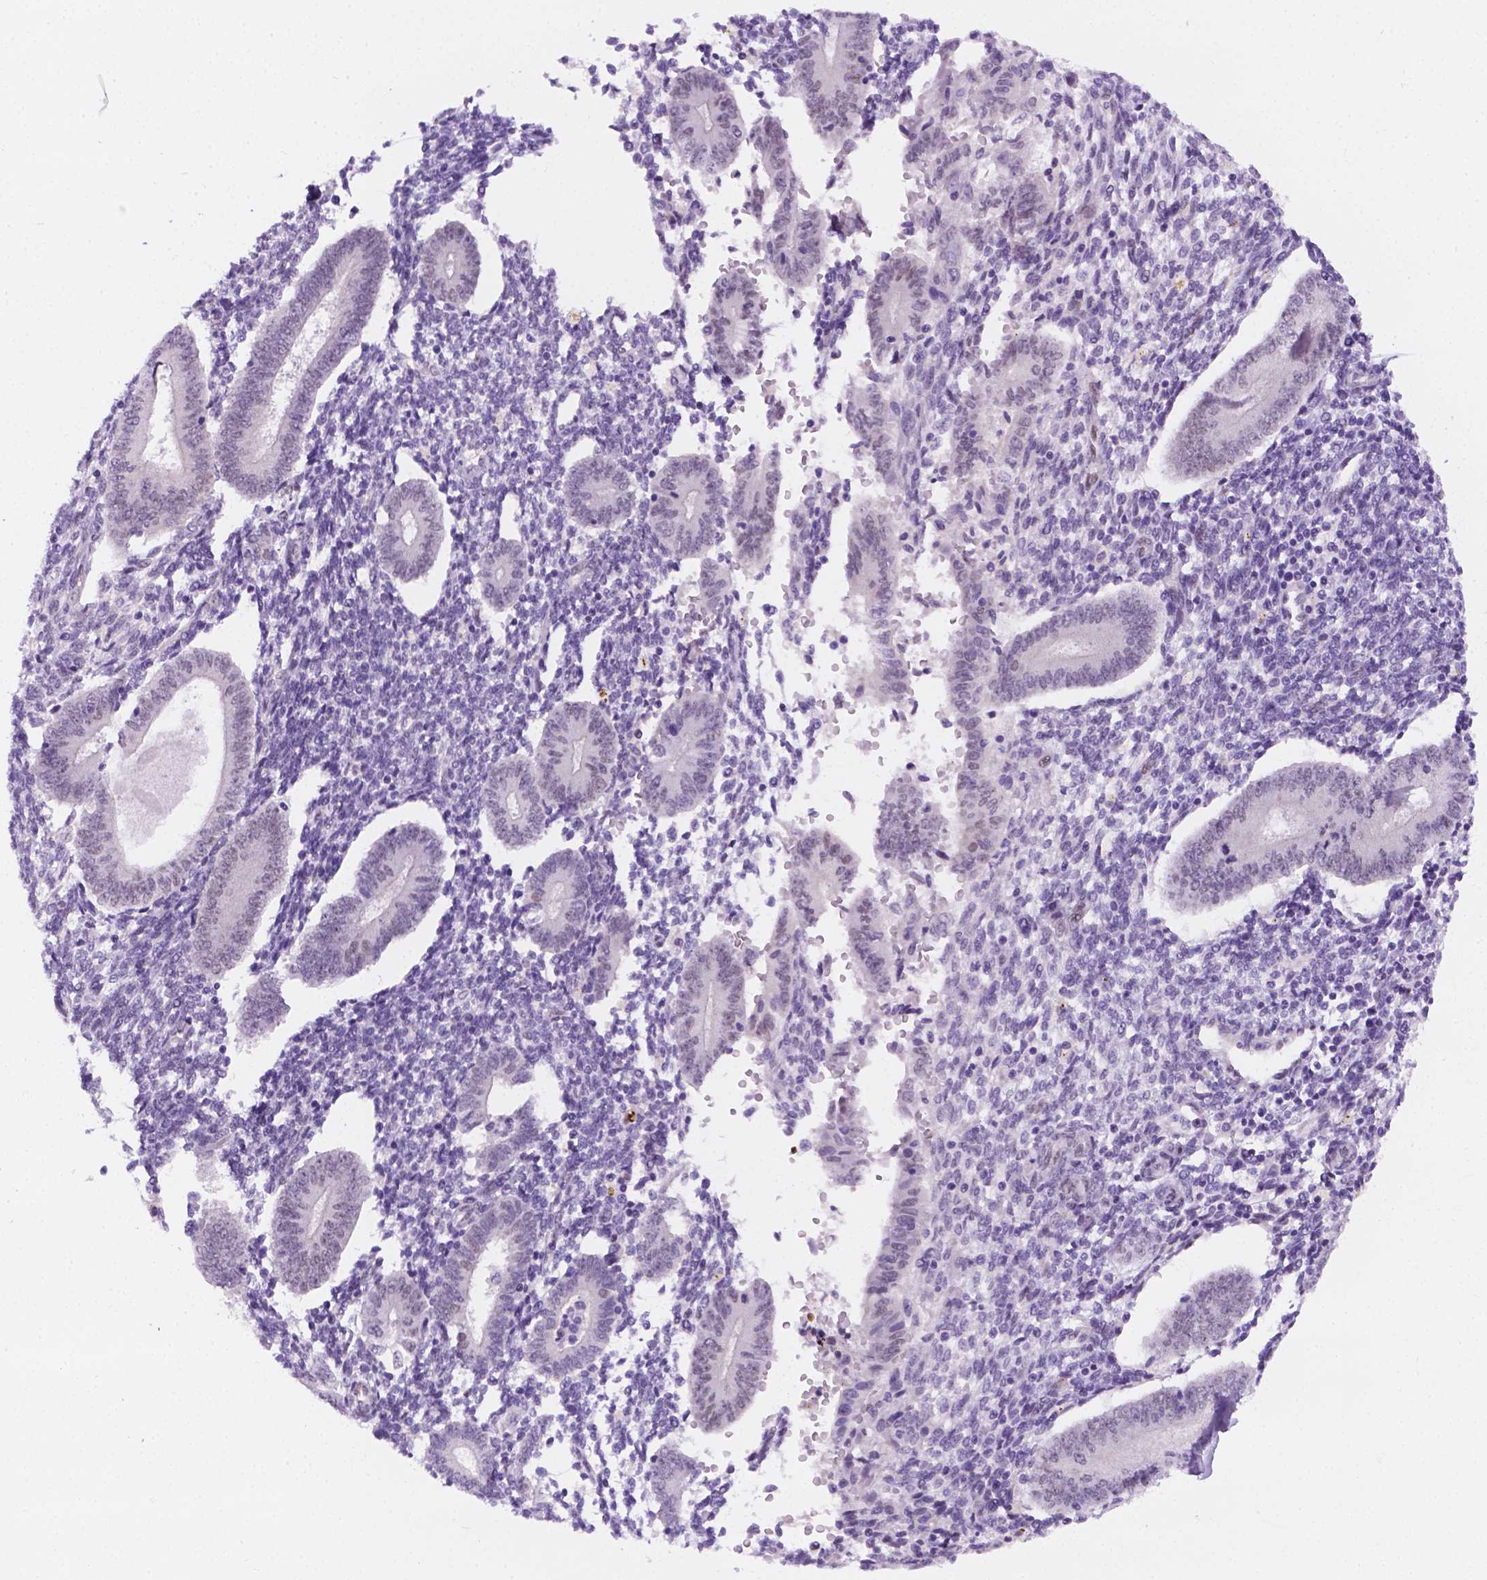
{"staining": {"intensity": "weak", "quantity": "25%-75%", "location": "nuclear"}, "tissue": "endometrium", "cell_type": "Cells in endometrial stroma", "image_type": "normal", "snomed": [{"axis": "morphology", "description": "Normal tissue, NOS"}, {"axis": "topography", "description": "Endometrium"}], "caption": "Cells in endometrial stroma display low levels of weak nuclear expression in about 25%-75% of cells in unremarkable human endometrium.", "gene": "ERF", "patient": {"sex": "female", "age": 40}}